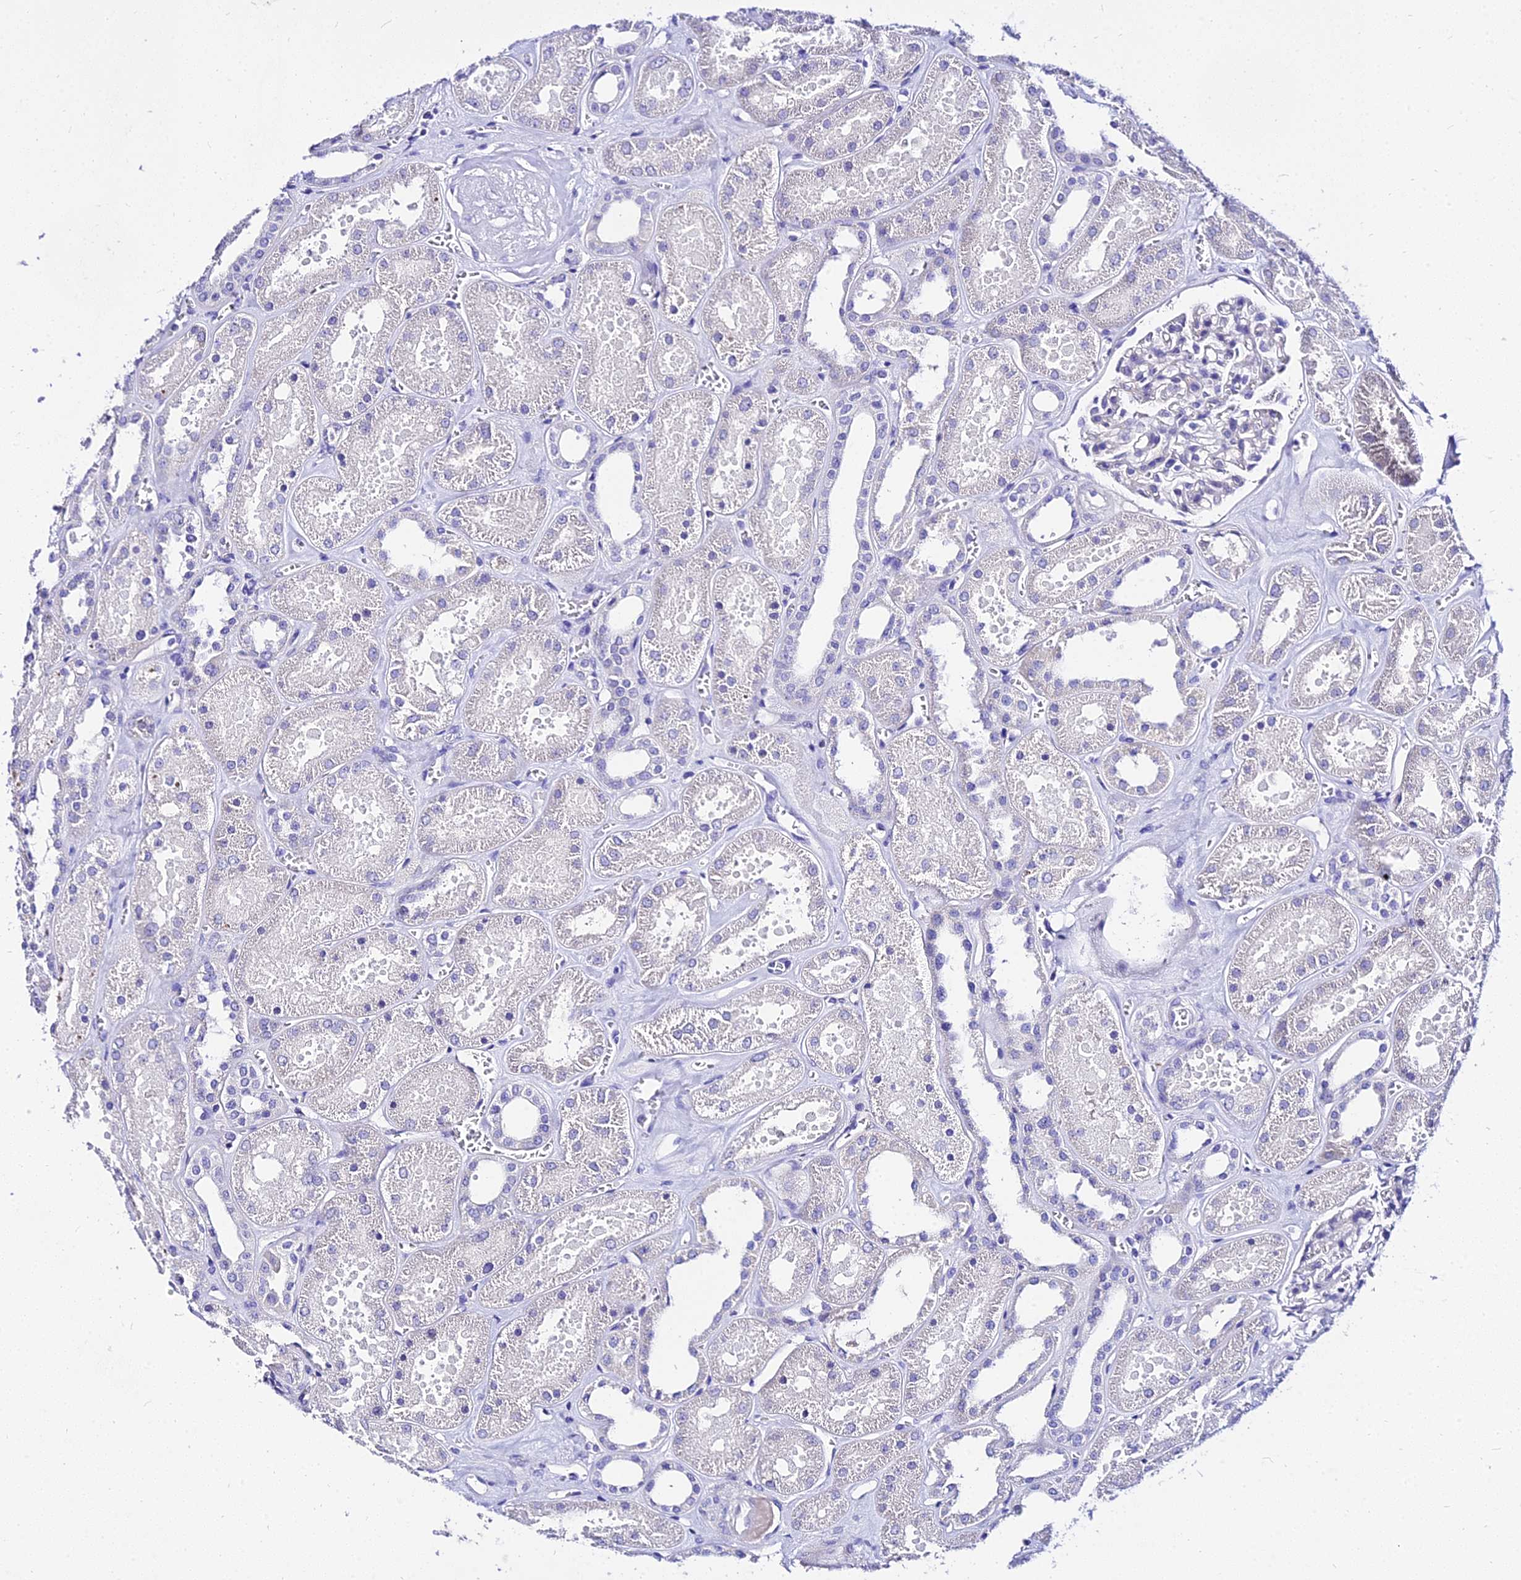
{"staining": {"intensity": "negative", "quantity": "none", "location": "none"}, "tissue": "kidney", "cell_type": "Cells in glomeruli", "image_type": "normal", "snomed": [{"axis": "morphology", "description": "Normal tissue, NOS"}, {"axis": "morphology", "description": "Adenocarcinoma, NOS"}, {"axis": "topography", "description": "Kidney"}], "caption": "This image is of unremarkable kidney stained with immunohistochemistry to label a protein in brown with the nuclei are counter-stained blue. There is no expression in cells in glomeruli.", "gene": "DEFB106A", "patient": {"sex": "female", "age": 68}}